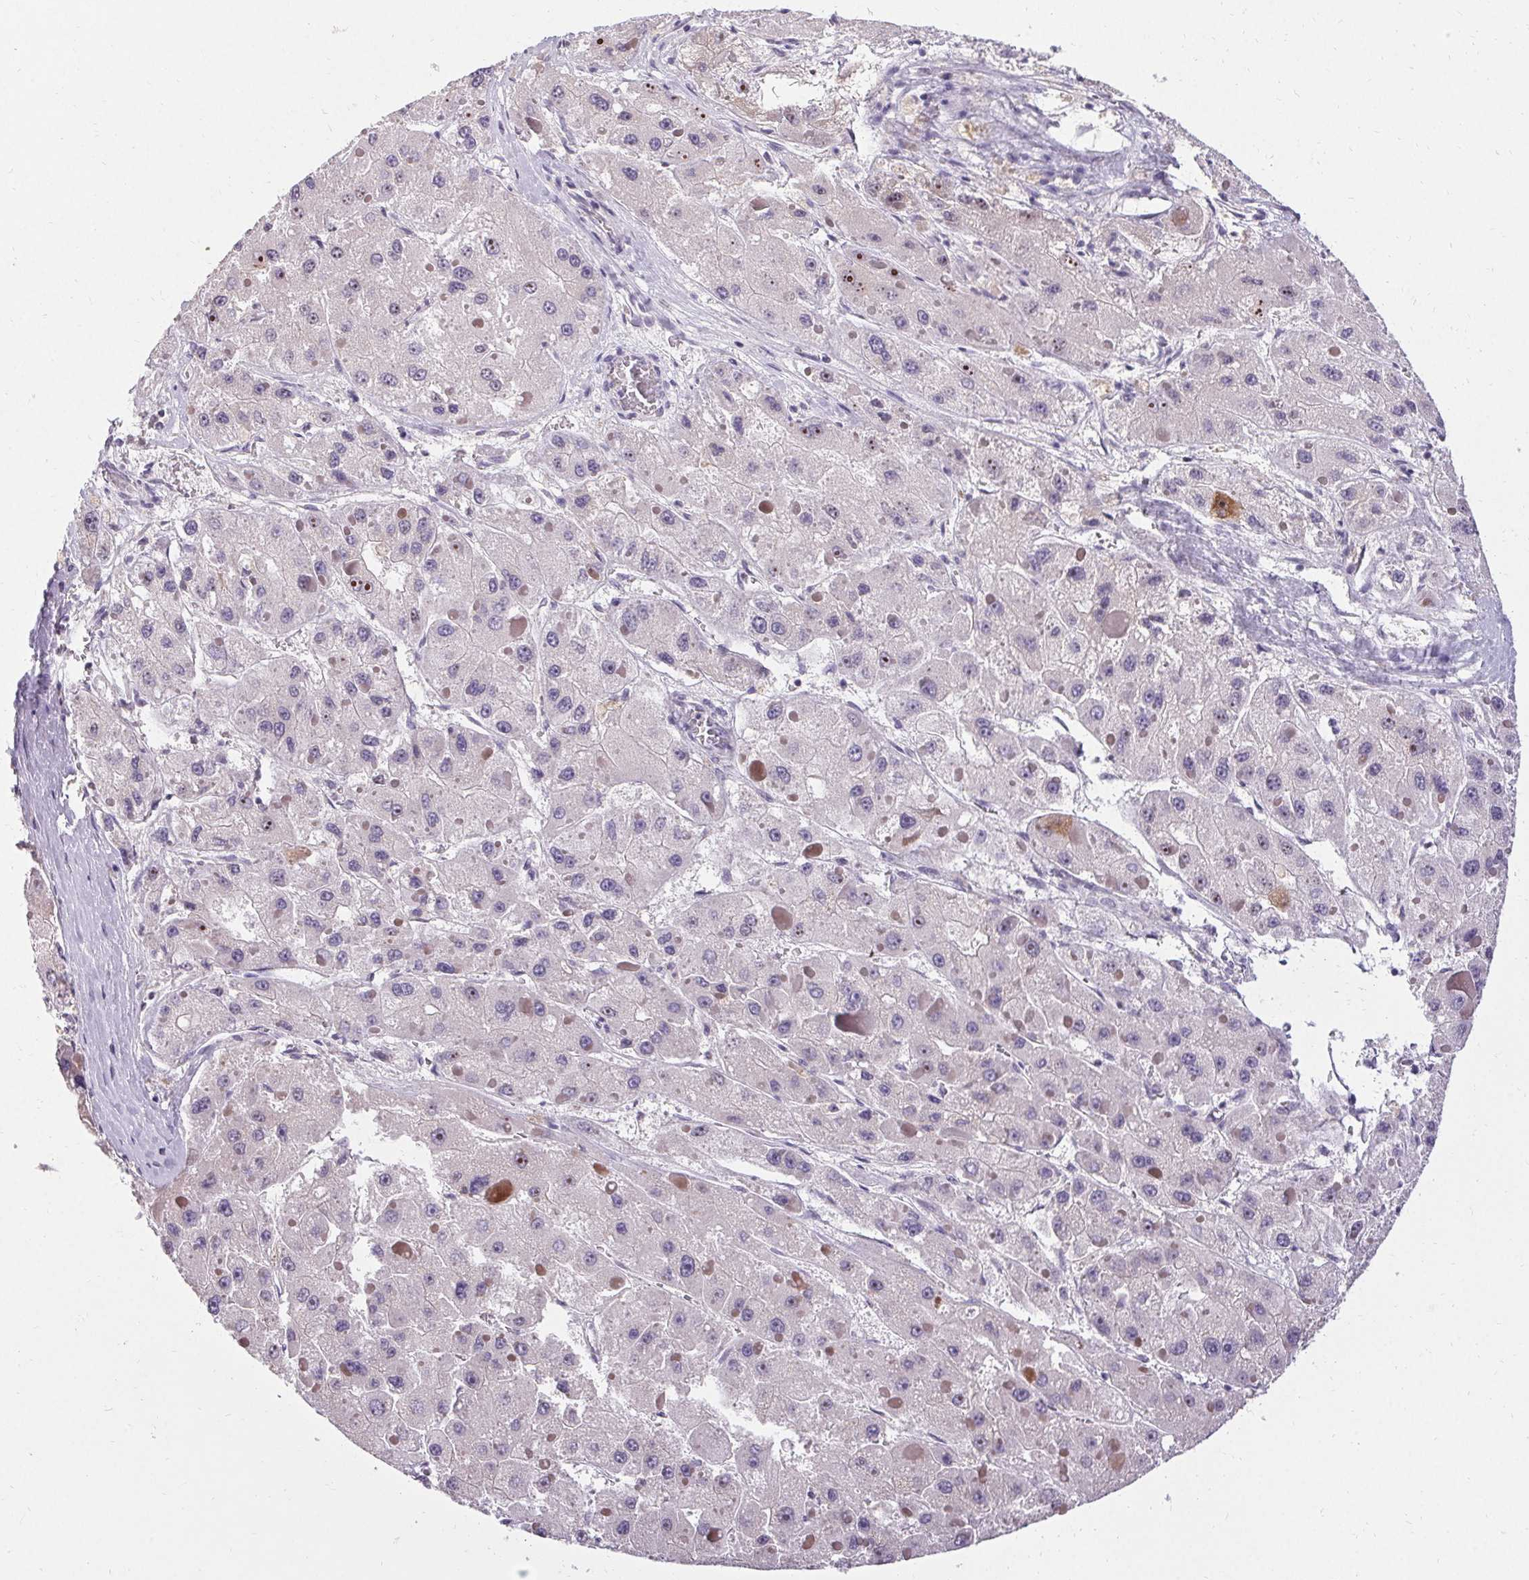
{"staining": {"intensity": "negative", "quantity": "none", "location": "none"}, "tissue": "liver cancer", "cell_type": "Tumor cells", "image_type": "cancer", "snomed": [{"axis": "morphology", "description": "Carcinoma, Hepatocellular, NOS"}, {"axis": "topography", "description": "Liver"}], "caption": "Immunohistochemistry photomicrograph of human liver hepatocellular carcinoma stained for a protein (brown), which reveals no expression in tumor cells.", "gene": "HSD17B3", "patient": {"sex": "female", "age": 73}}